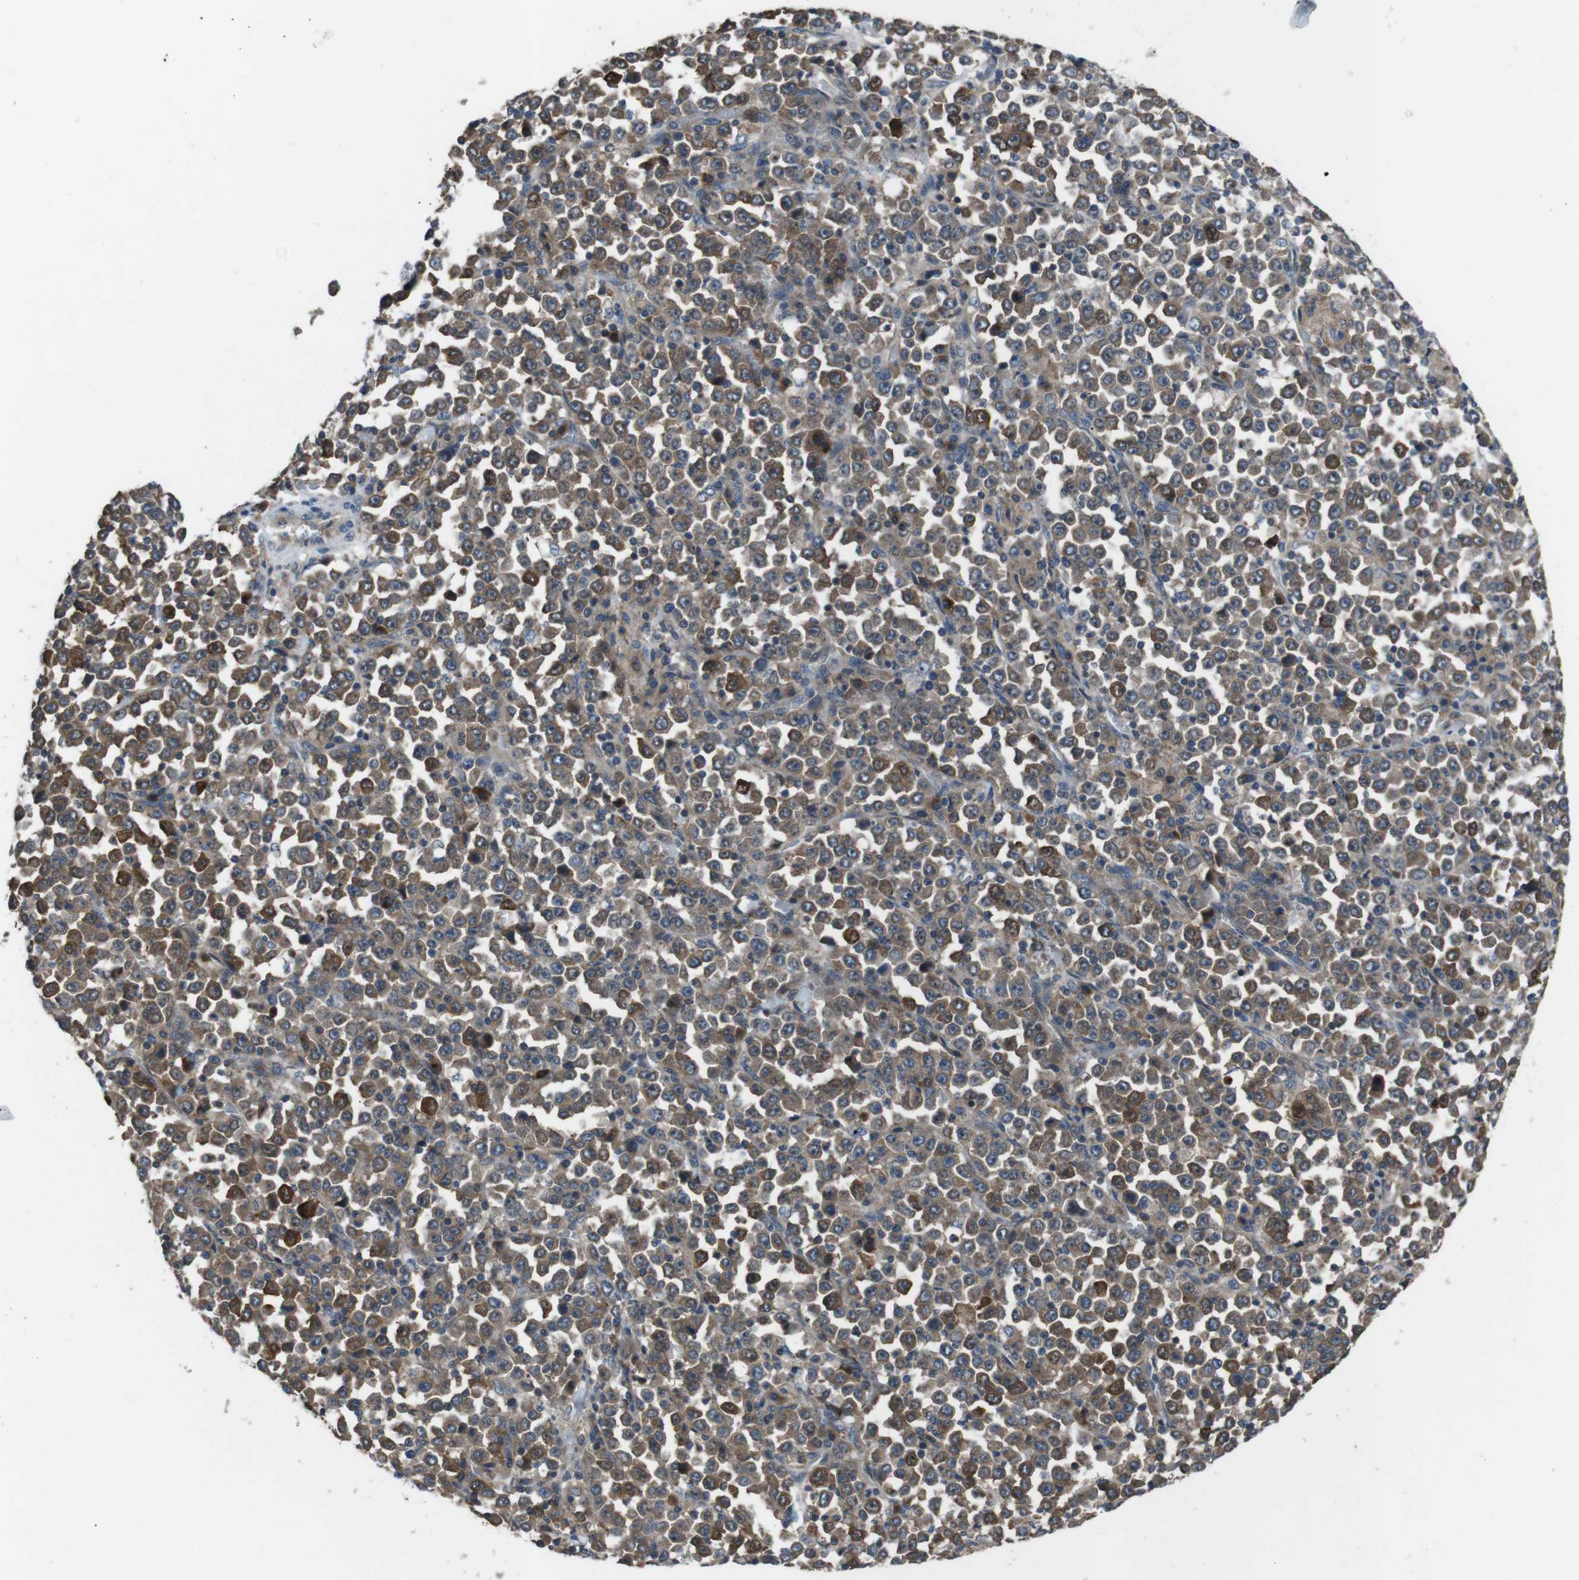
{"staining": {"intensity": "moderate", "quantity": ">75%", "location": "cytoplasmic/membranous"}, "tissue": "stomach cancer", "cell_type": "Tumor cells", "image_type": "cancer", "snomed": [{"axis": "morphology", "description": "Normal tissue, NOS"}, {"axis": "morphology", "description": "Adenocarcinoma, NOS"}, {"axis": "topography", "description": "Stomach, upper"}, {"axis": "topography", "description": "Stomach"}], "caption": "Adenocarcinoma (stomach) stained with IHC demonstrates moderate cytoplasmic/membranous positivity in approximately >75% of tumor cells.", "gene": "SLC22A23", "patient": {"sex": "male", "age": 59}}